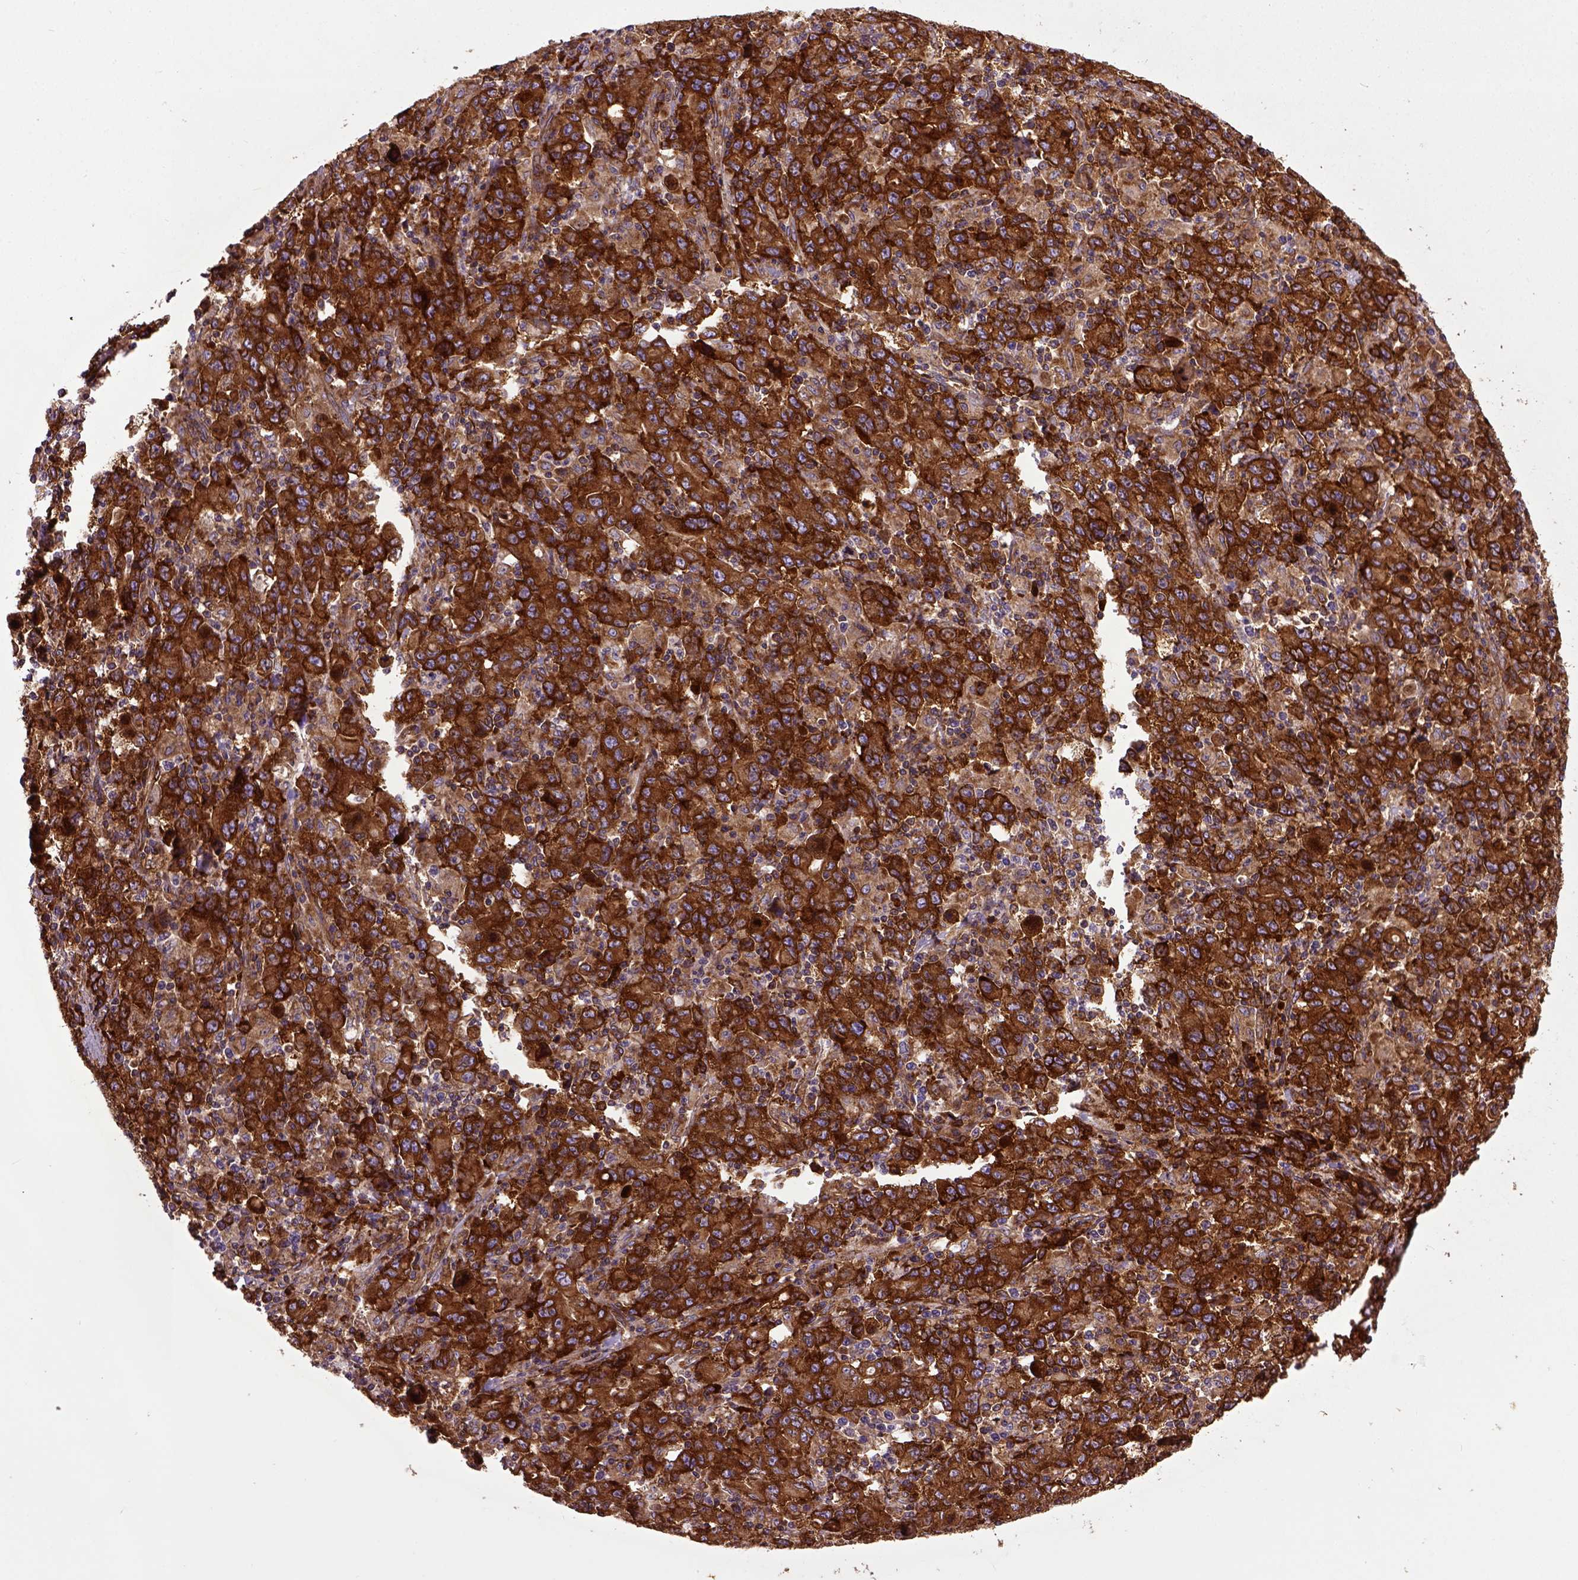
{"staining": {"intensity": "strong", "quantity": ">75%", "location": "cytoplasmic/membranous"}, "tissue": "stomach cancer", "cell_type": "Tumor cells", "image_type": "cancer", "snomed": [{"axis": "morphology", "description": "Adenocarcinoma, NOS"}, {"axis": "topography", "description": "Stomach, upper"}], "caption": "A micrograph of human stomach cancer (adenocarcinoma) stained for a protein exhibits strong cytoplasmic/membranous brown staining in tumor cells.", "gene": "CAPRIN1", "patient": {"sex": "male", "age": 69}}